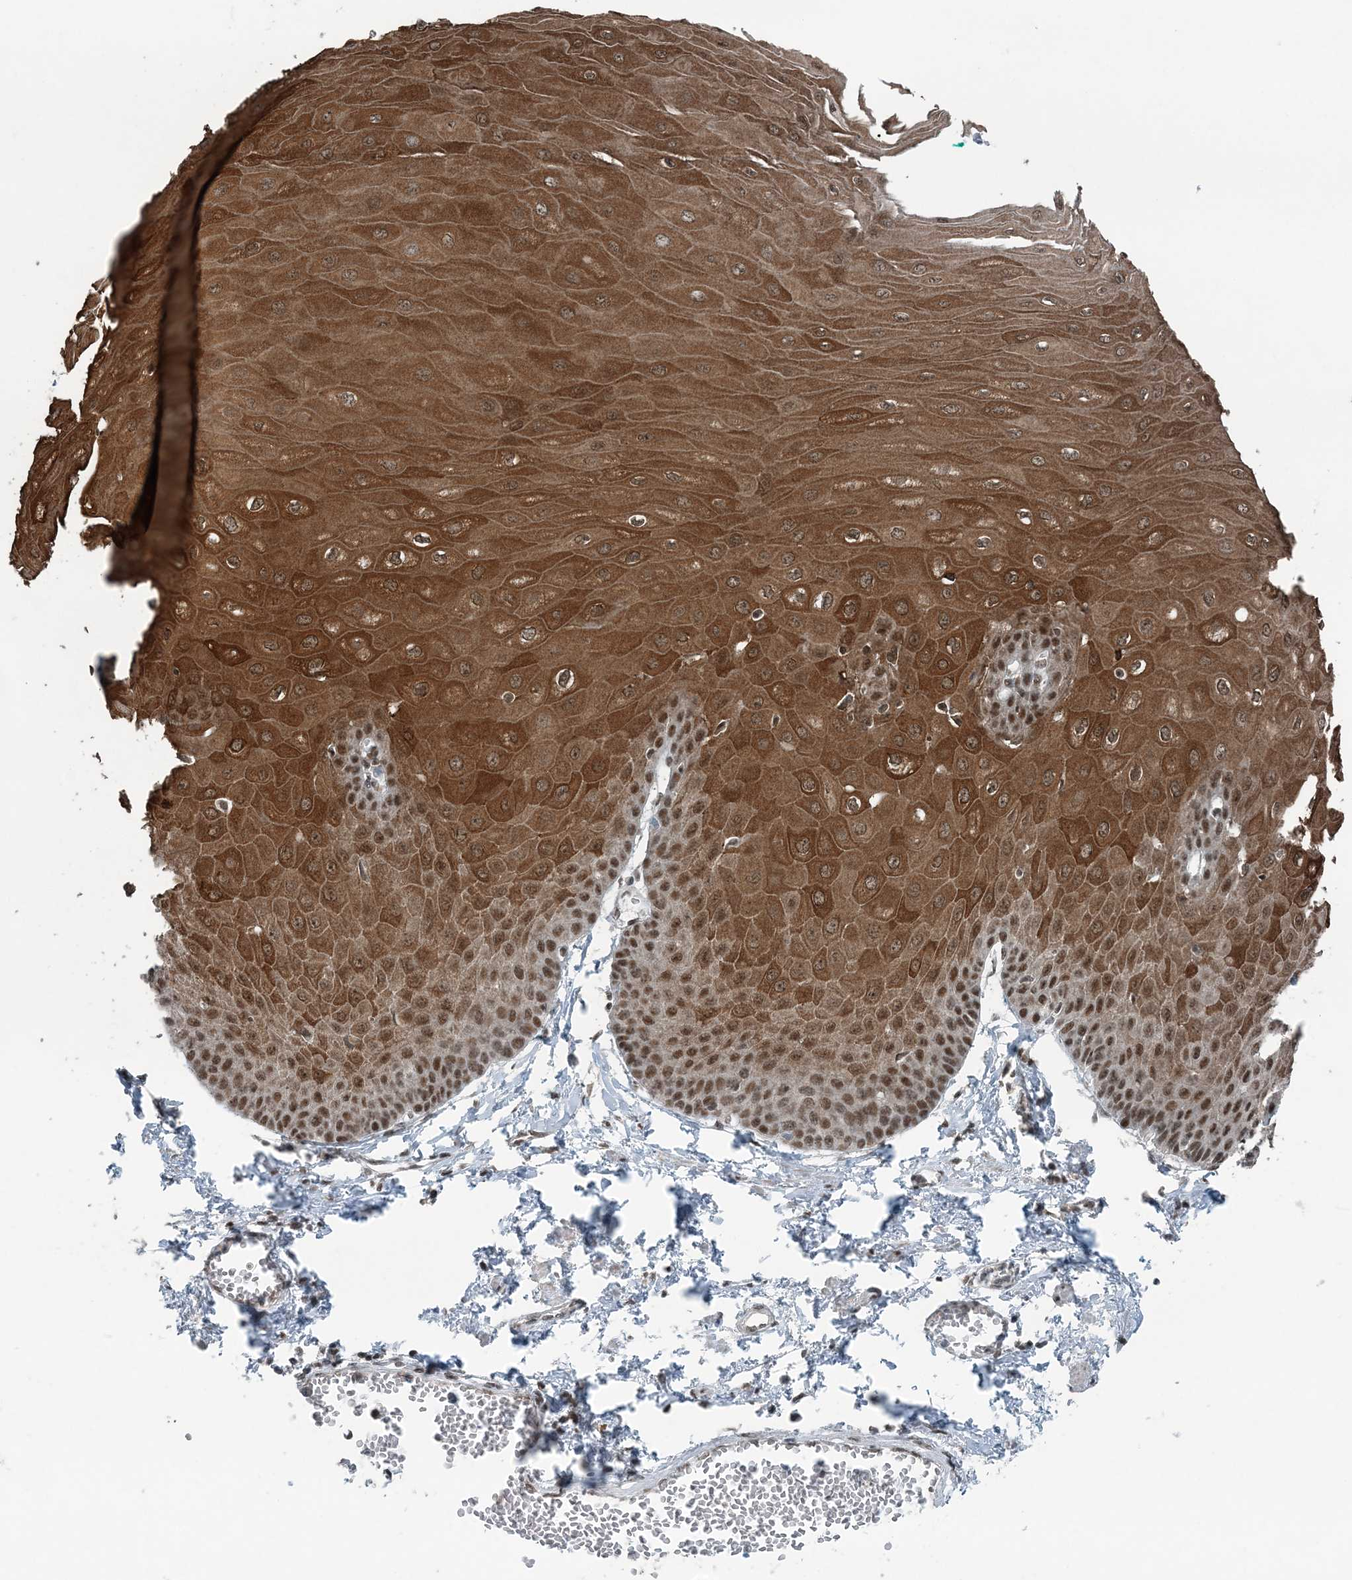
{"staining": {"intensity": "strong", "quantity": ">75%", "location": "cytoplasmic/membranous,nuclear"}, "tissue": "esophagus", "cell_type": "Squamous epithelial cells", "image_type": "normal", "snomed": [{"axis": "morphology", "description": "Normal tissue, NOS"}, {"axis": "topography", "description": "Esophagus"}], "caption": "DAB (3,3'-diaminobenzidine) immunohistochemical staining of benign esophagus displays strong cytoplasmic/membranous,nuclear protein expression in about >75% of squamous epithelial cells.", "gene": "YTHDC1", "patient": {"sex": "male", "age": 60}}